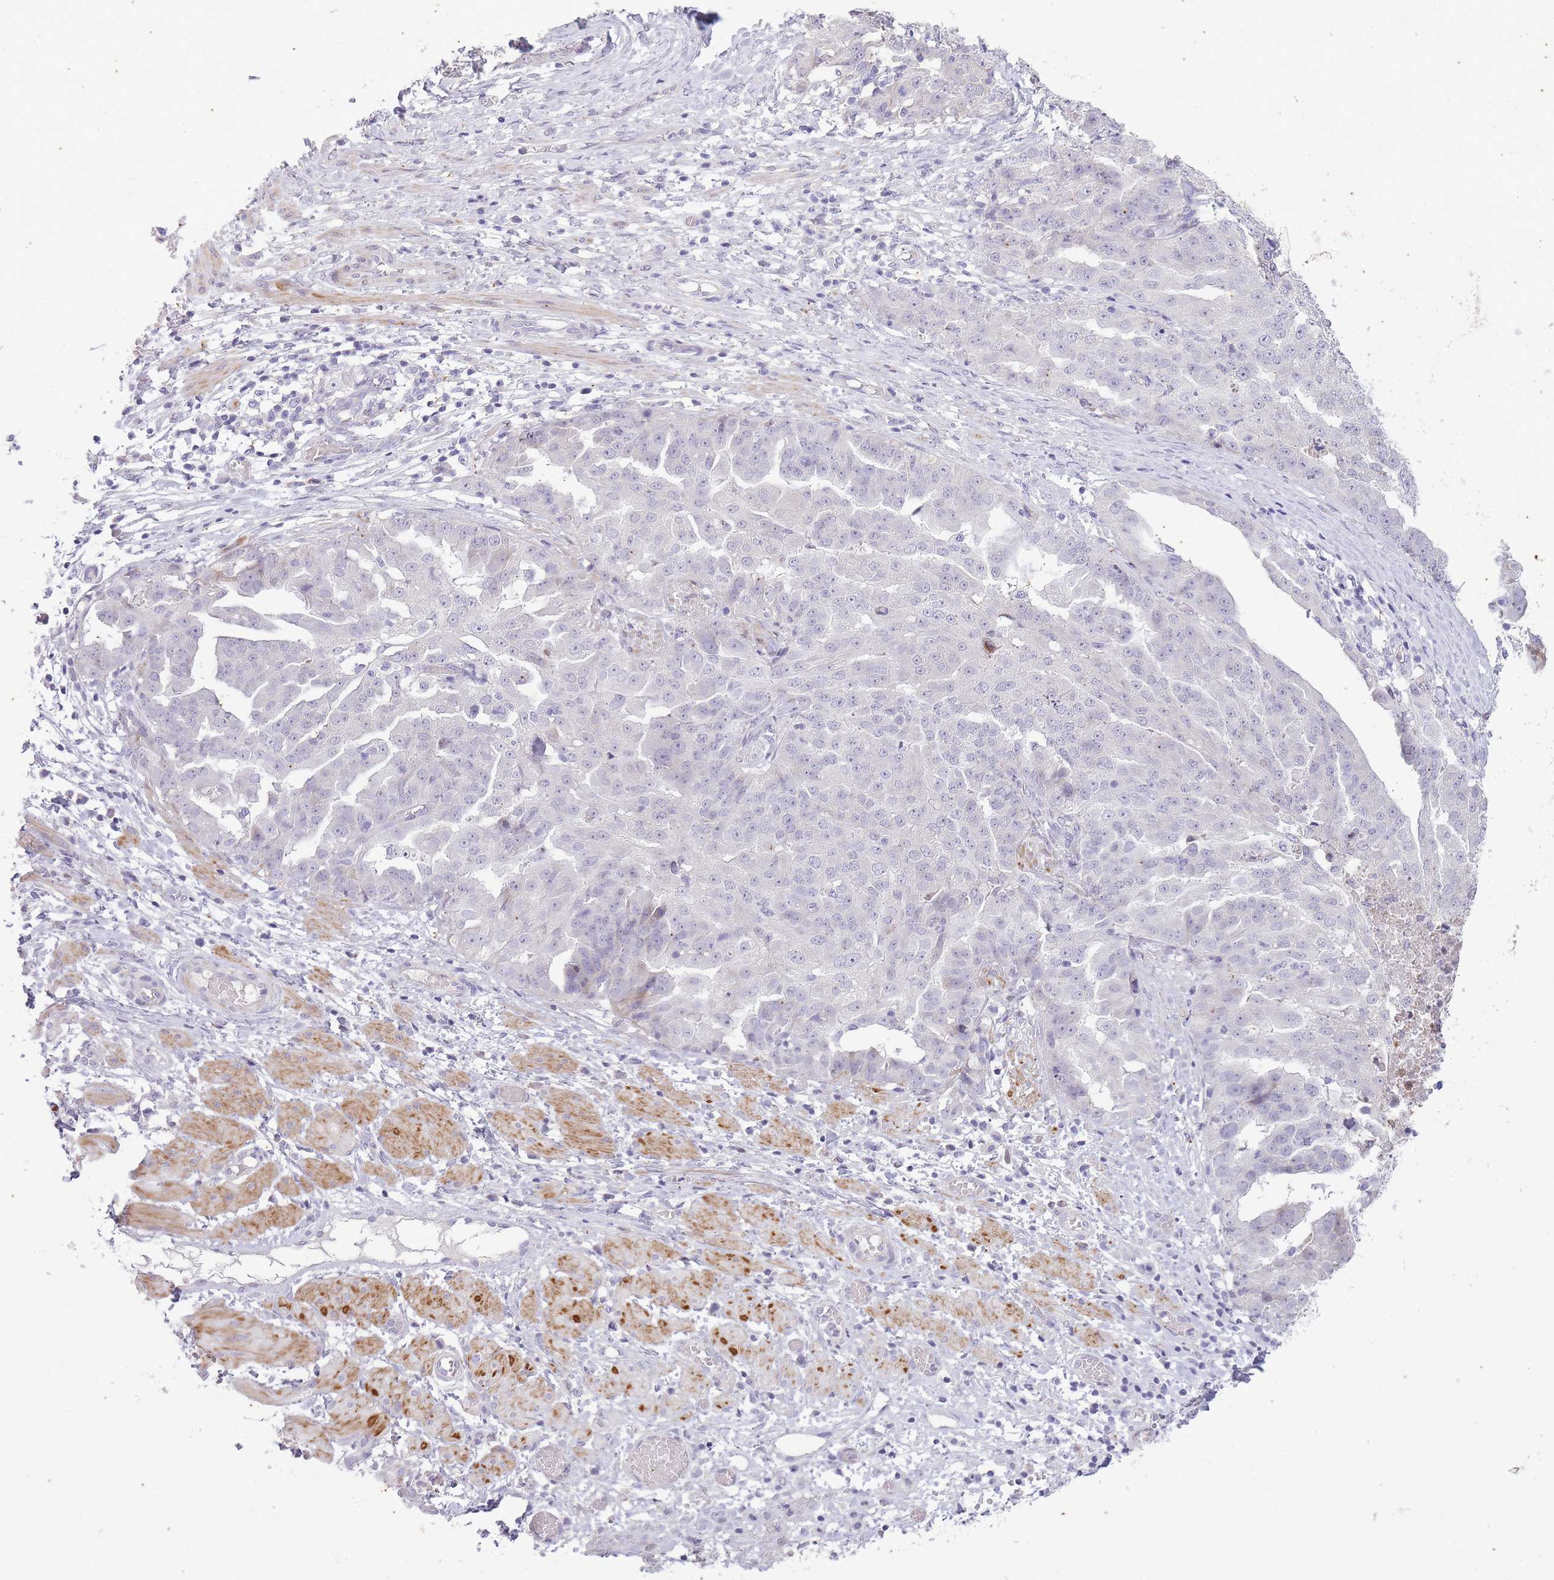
{"staining": {"intensity": "negative", "quantity": "none", "location": "none"}, "tissue": "ovarian cancer", "cell_type": "Tumor cells", "image_type": "cancer", "snomed": [{"axis": "morphology", "description": "Cystadenocarcinoma, serous, NOS"}, {"axis": "topography", "description": "Ovary"}], "caption": "This photomicrograph is of ovarian serous cystadenocarcinoma stained with immunohistochemistry to label a protein in brown with the nuclei are counter-stained blue. There is no staining in tumor cells.", "gene": "CNTNAP3", "patient": {"sex": "female", "age": 58}}